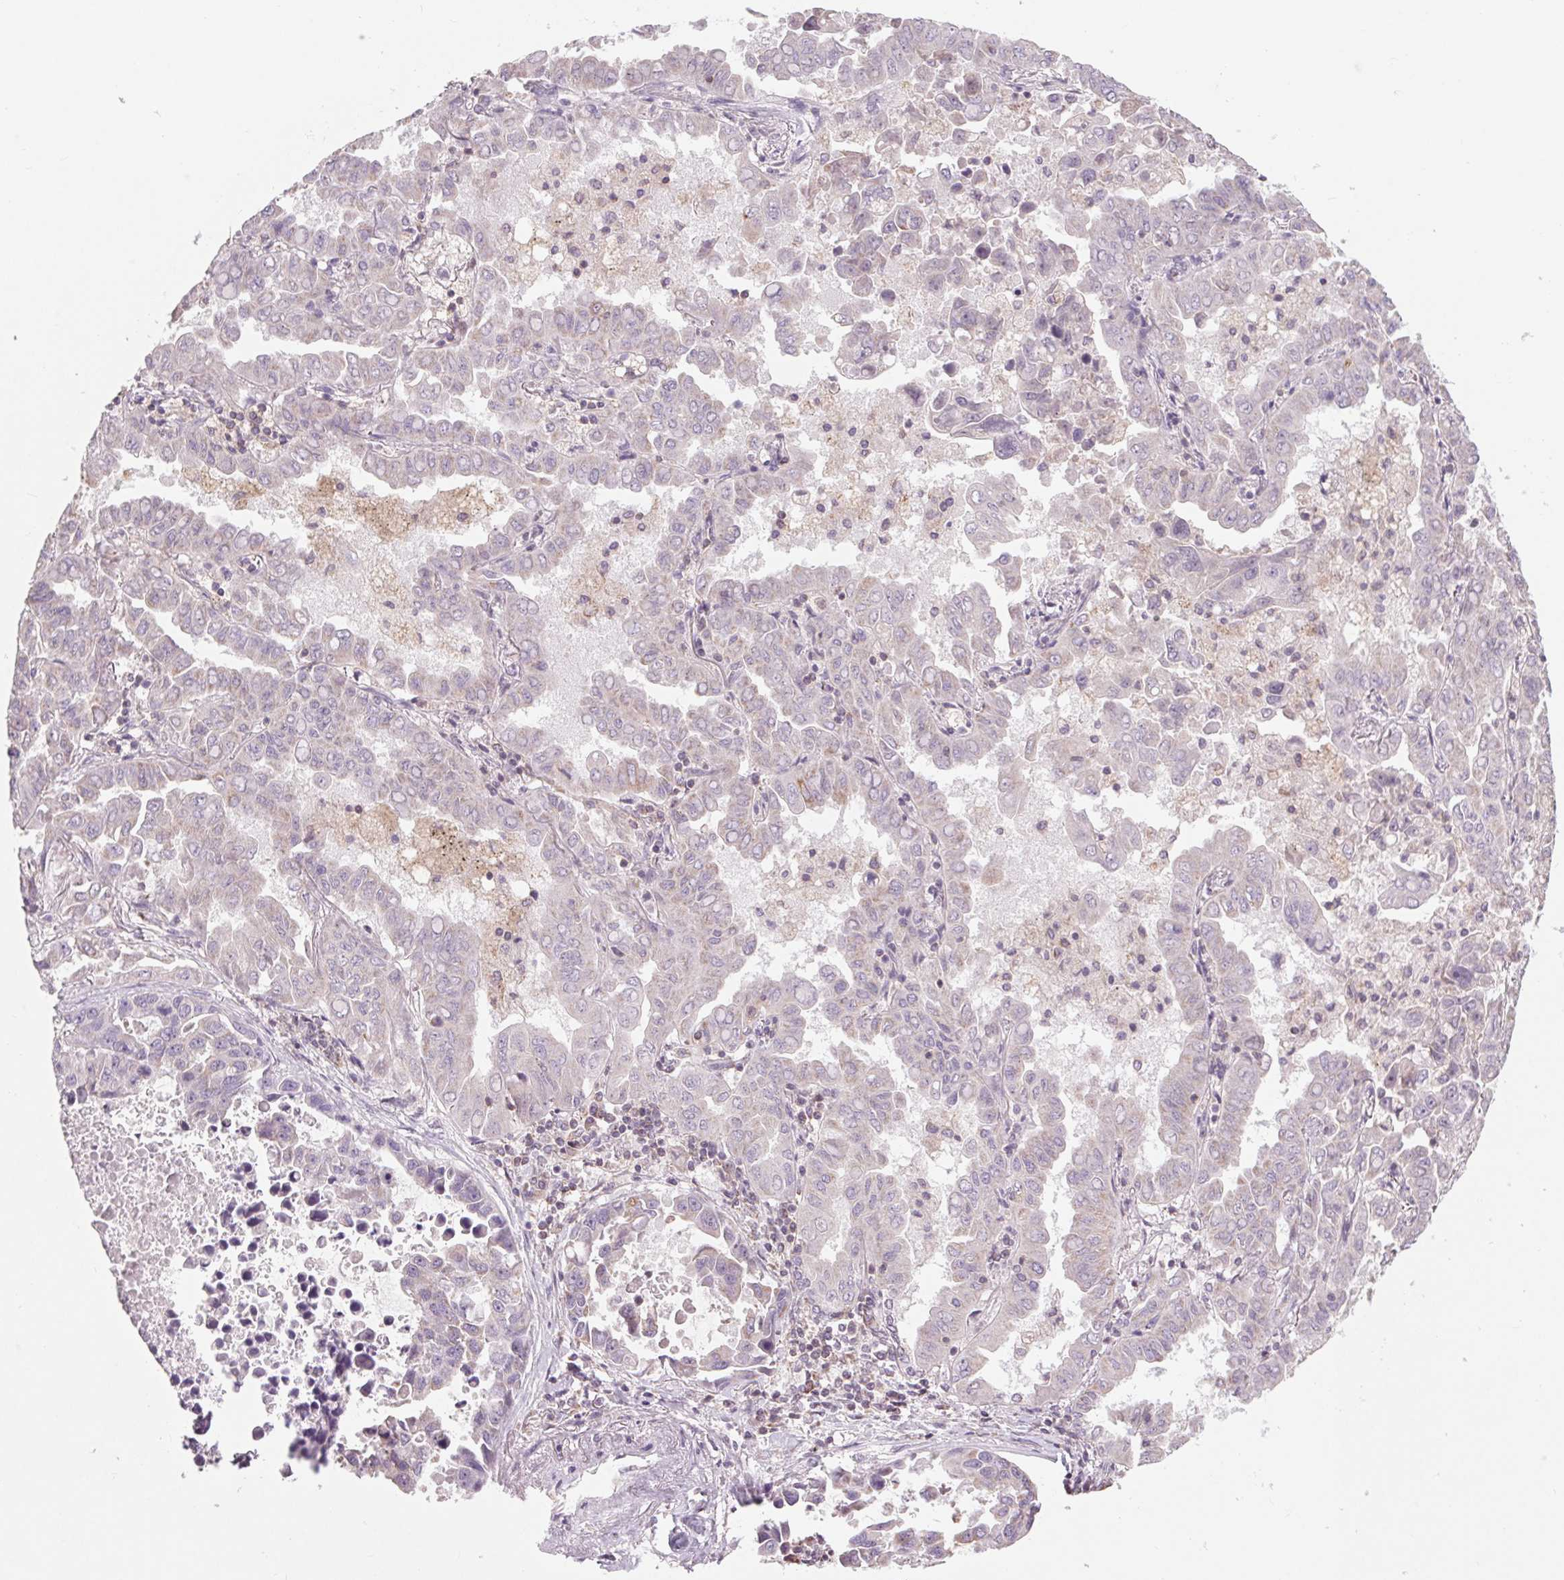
{"staining": {"intensity": "weak", "quantity": "25%-75%", "location": "cytoplasmic/membranous"}, "tissue": "lung cancer", "cell_type": "Tumor cells", "image_type": "cancer", "snomed": [{"axis": "morphology", "description": "Adenocarcinoma, NOS"}, {"axis": "topography", "description": "Lung"}], "caption": "Lung adenocarcinoma tissue shows weak cytoplasmic/membranous staining in approximately 25%-75% of tumor cells, visualized by immunohistochemistry. Nuclei are stained in blue.", "gene": "COX6A1", "patient": {"sex": "male", "age": 64}}